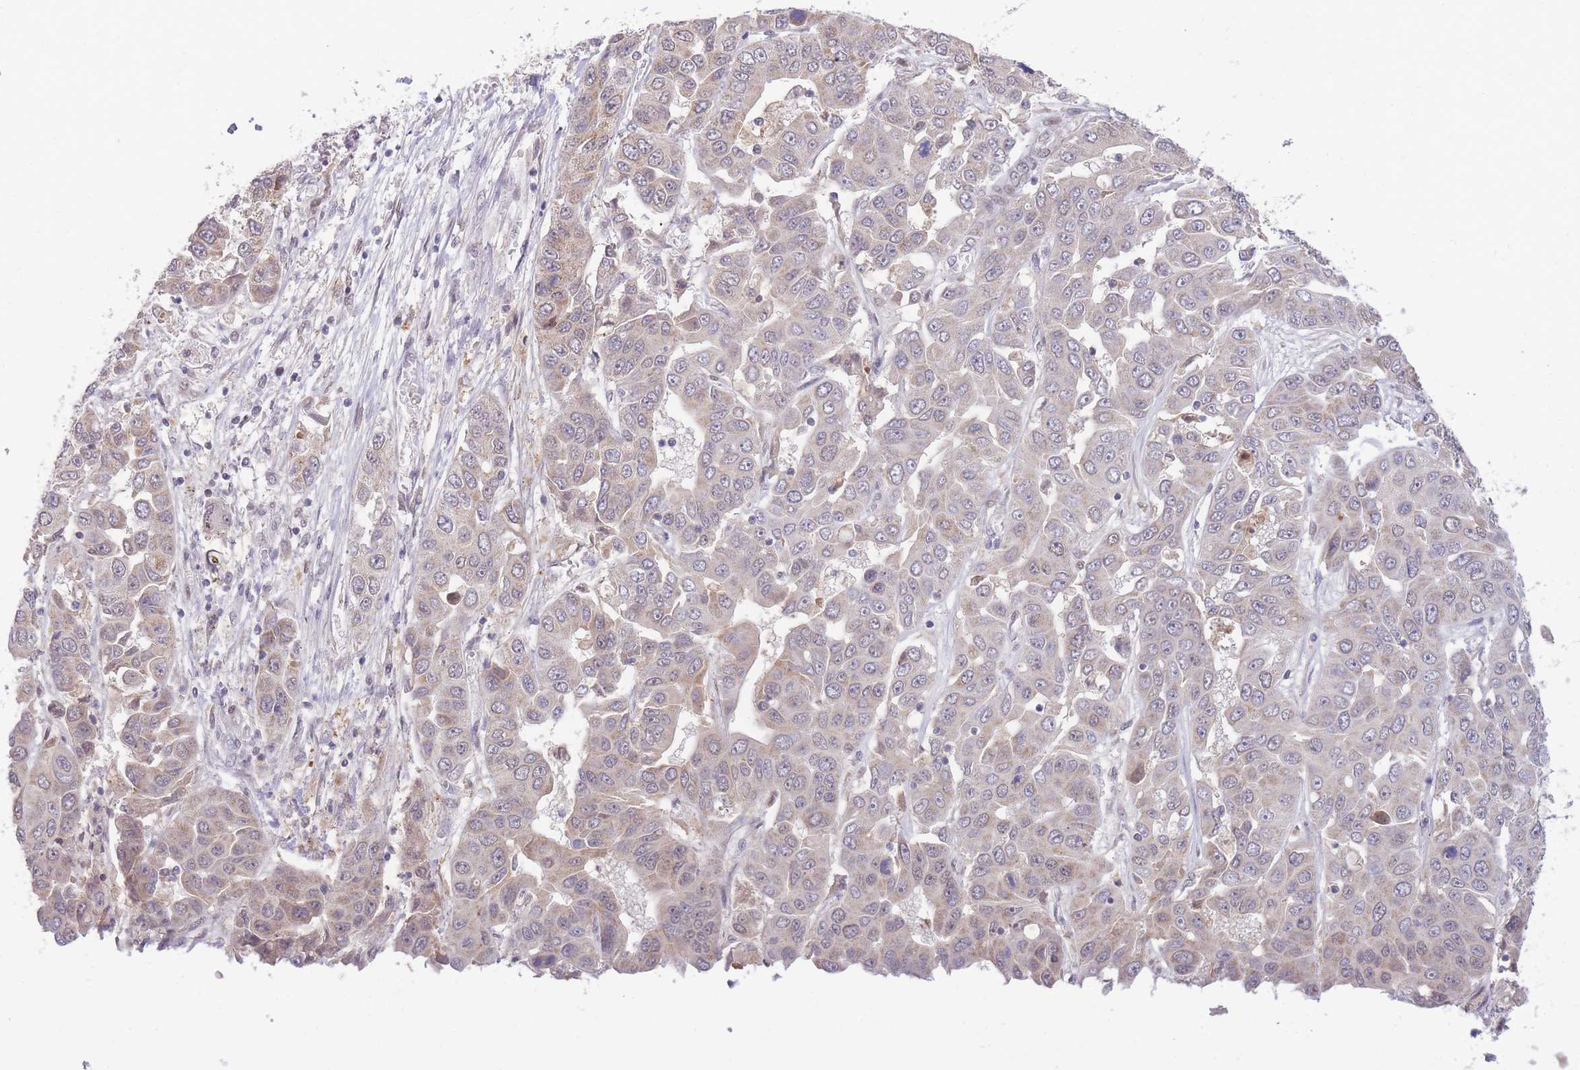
{"staining": {"intensity": "weak", "quantity": ">75%", "location": "cytoplasmic/membranous"}, "tissue": "liver cancer", "cell_type": "Tumor cells", "image_type": "cancer", "snomed": [{"axis": "morphology", "description": "Cholangiocarcinoma"}, {"axis": "topography", "description": "Liver"}], "caption": "This is a histology image of IHC staining of liver cancer (cholangiocarcinoma), which shows weak expression in the cytoplasmic/membranous of tumor cells.", "gene": "PUS10", "patient": {"sex": "female", "age": 52}}